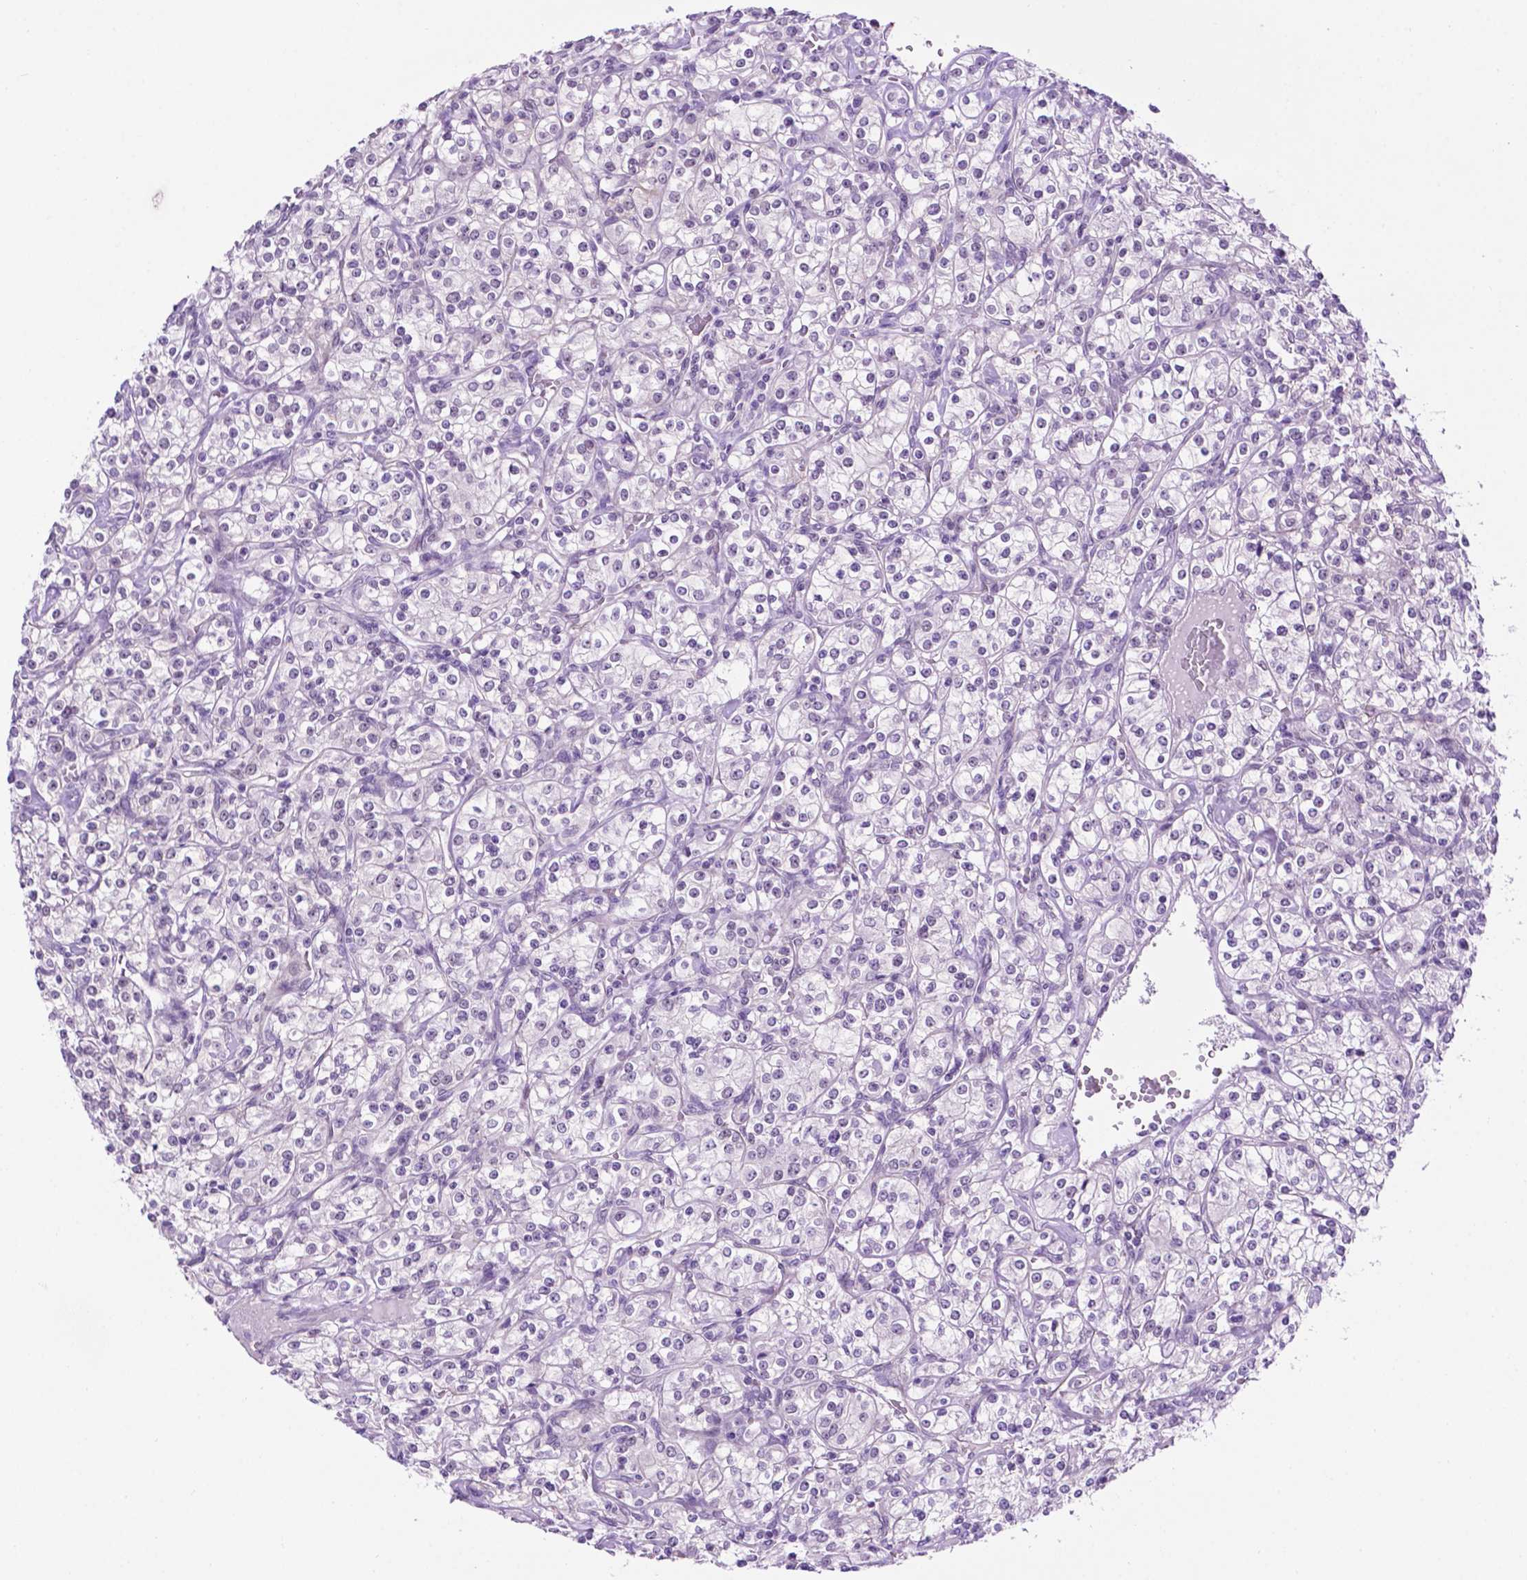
{"staining": {"intensity": "negative", "quantity": "none", "location": "none"}, "tissue": "renal cancer", "cell_type": "Tumor cells", "image_type": "cancer", "snomed": [{"axis": "morphology", "description": "Adenocarcinoma, NOS"}, {"axis": "topography", "description": "Kidney"}], "caption": "Immunohistochemistry of renal cancer (adenocarcinoma) reveals no positivity in tumor cells. (Stains: DAB (3,3'-diaminobenzidine) immunohistochemistry (IHC) with hematoxylin counter stain, Microscopy: brightfield microscopy at high magnification).", "gene": "TACSTD2", "patient": {"sex": "male", "age": 77}}